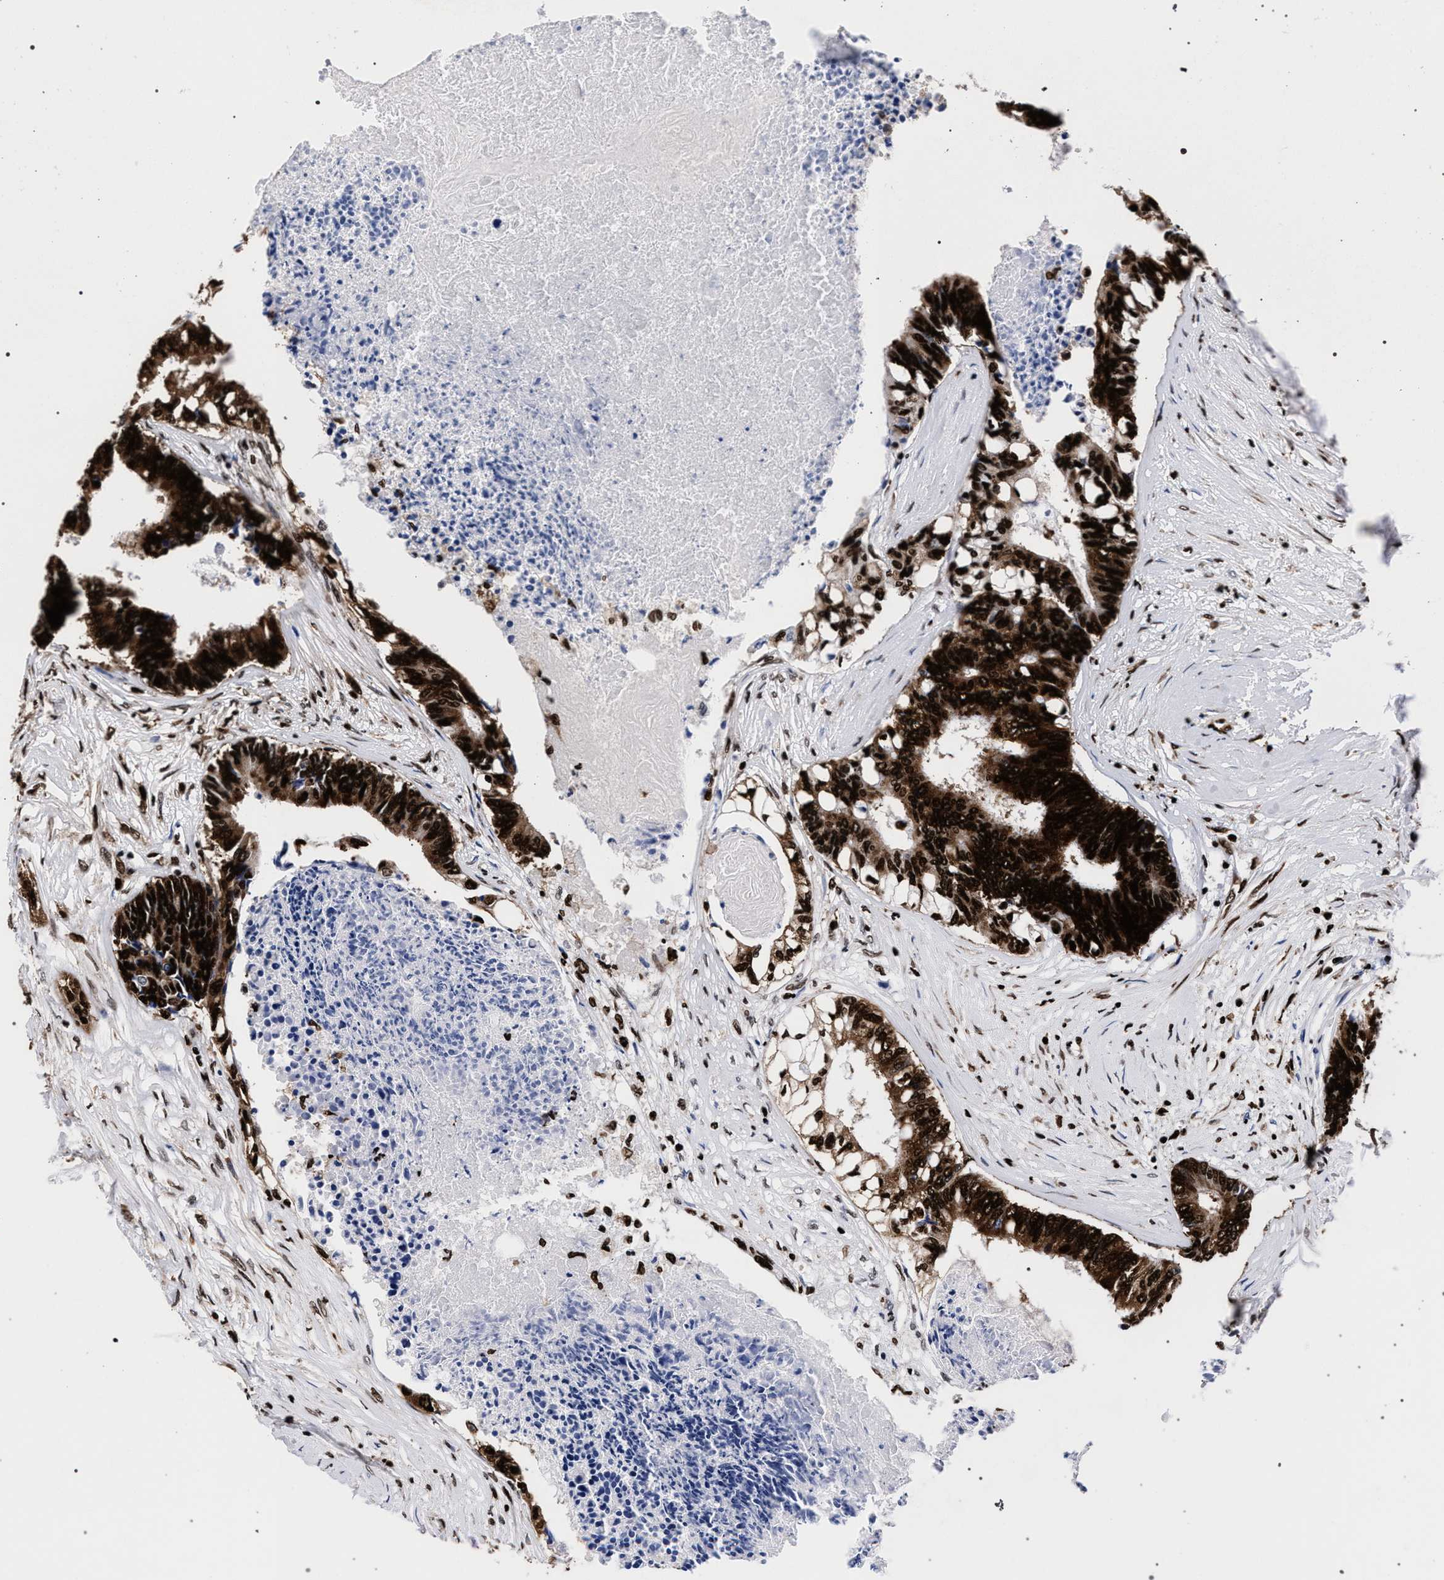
{"staining": {"intensity": "strong", "quantity": ">75%", "location": "cytoplasmic/membranous,nuclear"}, "tissue": "colorectal cancer", "cell_type": "Tumor cells", "image_type": "cancer", "snomed": [{"axis": "morphology", "description": "Adenocarcinoma, NOS"}, {"axis": "topography", "description": "Rectum"}], "caption": "IHC histopathology image of colorectal cancer (adenocarcinoma) stained for a protein (brown), which shows high levels of strong cytoplasmic/membranous and nuclear positivity in approximately >75% of tumor cells.", "gene": "HNRNPA1", "patient": {"sex": "male", "age": 63}}